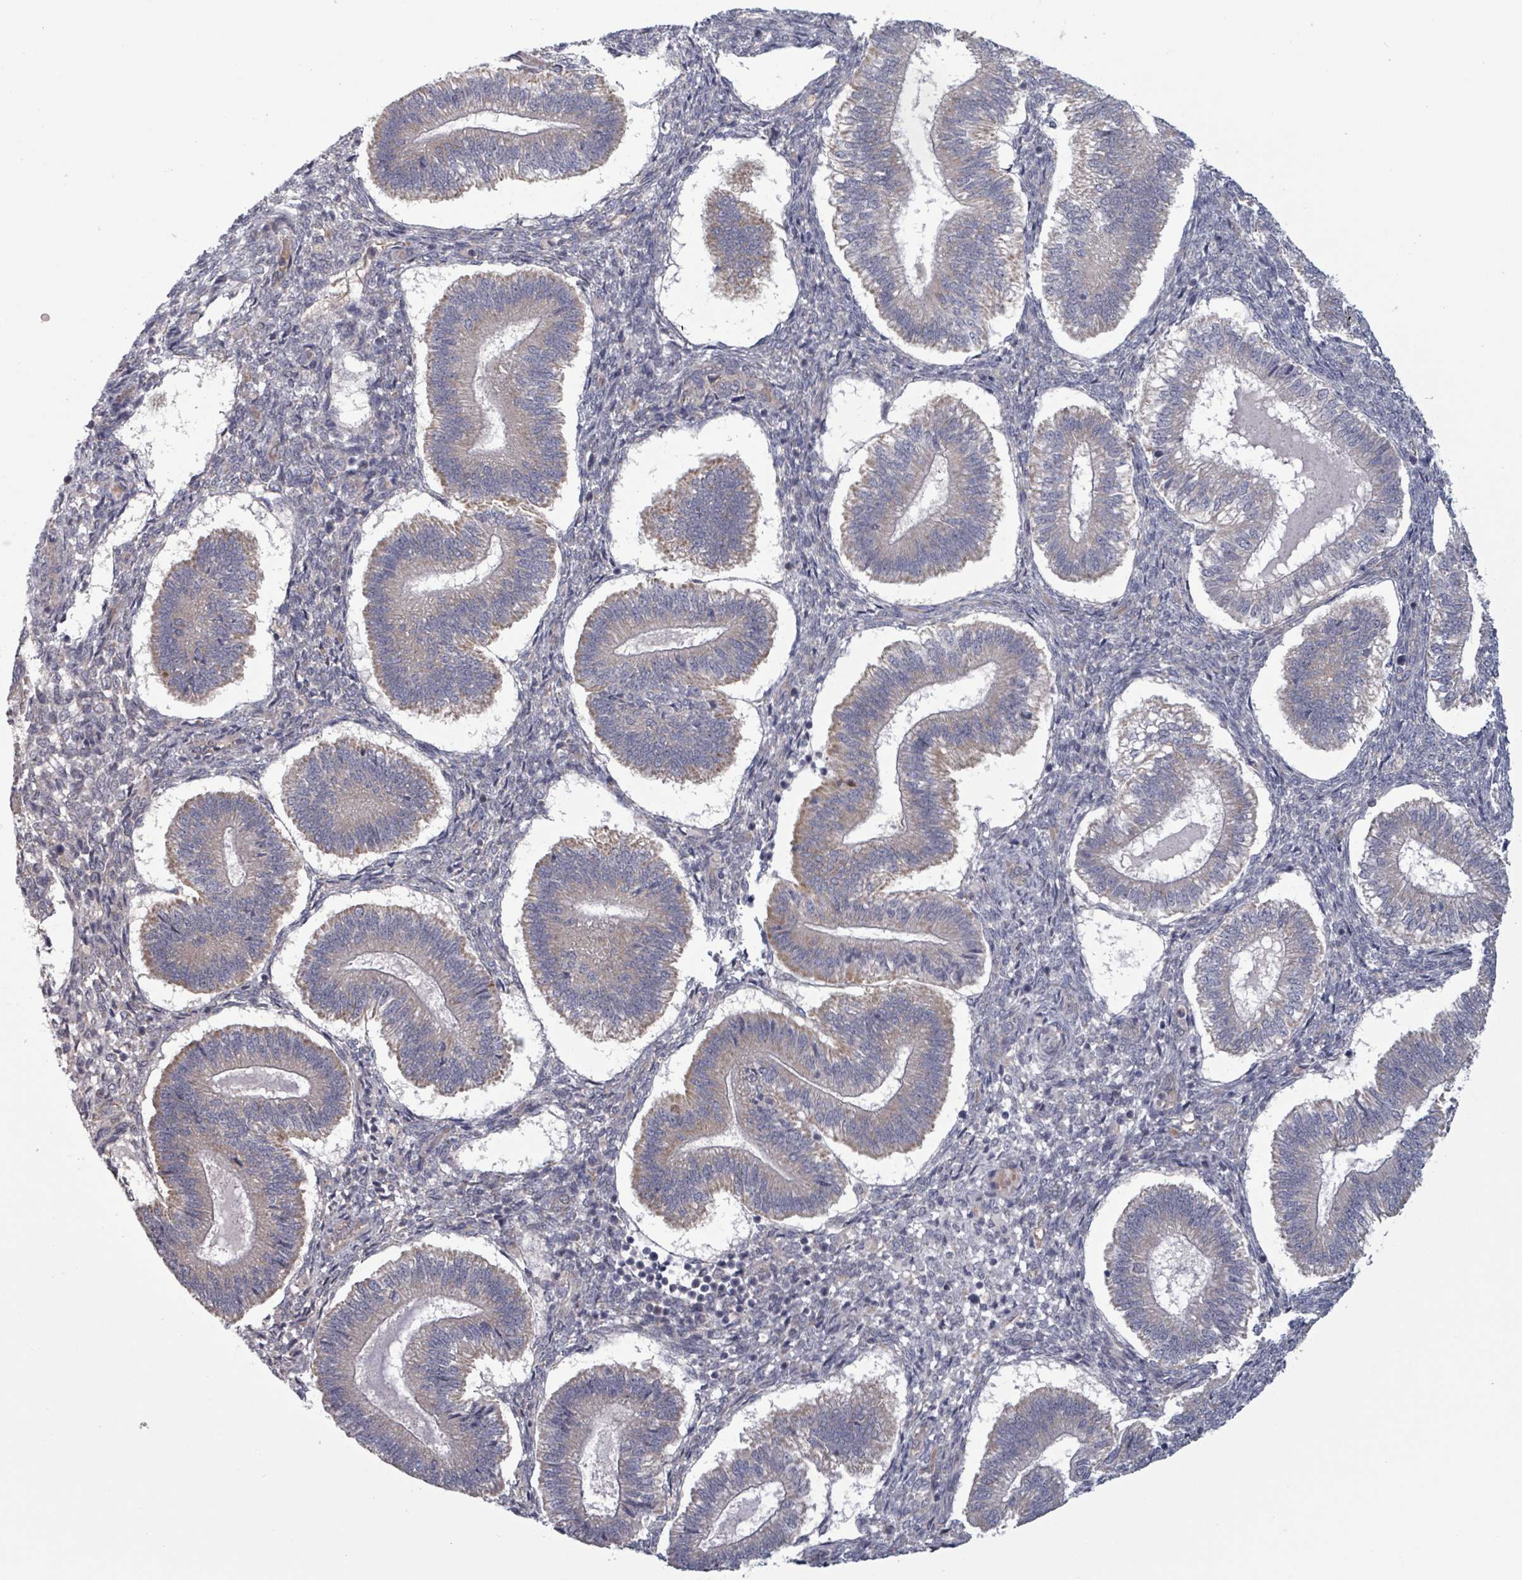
{"staining": {"intensity": "negative", "quantity": "none", "location": "none"}, "tissue": "endometrium", "cell_type": "Cells in endometrial stroma", "image_type": "normal", "snomed": [{"axis": "morphology", "description": "Normal tissue, NOS"}, {"axis": "topography", "description": "Endometrium"}], "caption": "DAB (3,3'-diaminobenzidine) immunohistochemical staining of benign human endometrium reveals no significant expression in cells in endometrial stroma. (Immunohistochemistry, brightfield microscopy, high magnification).", "gene": "FKBP1A", "patient": {"sex": "female", "age": 25}}